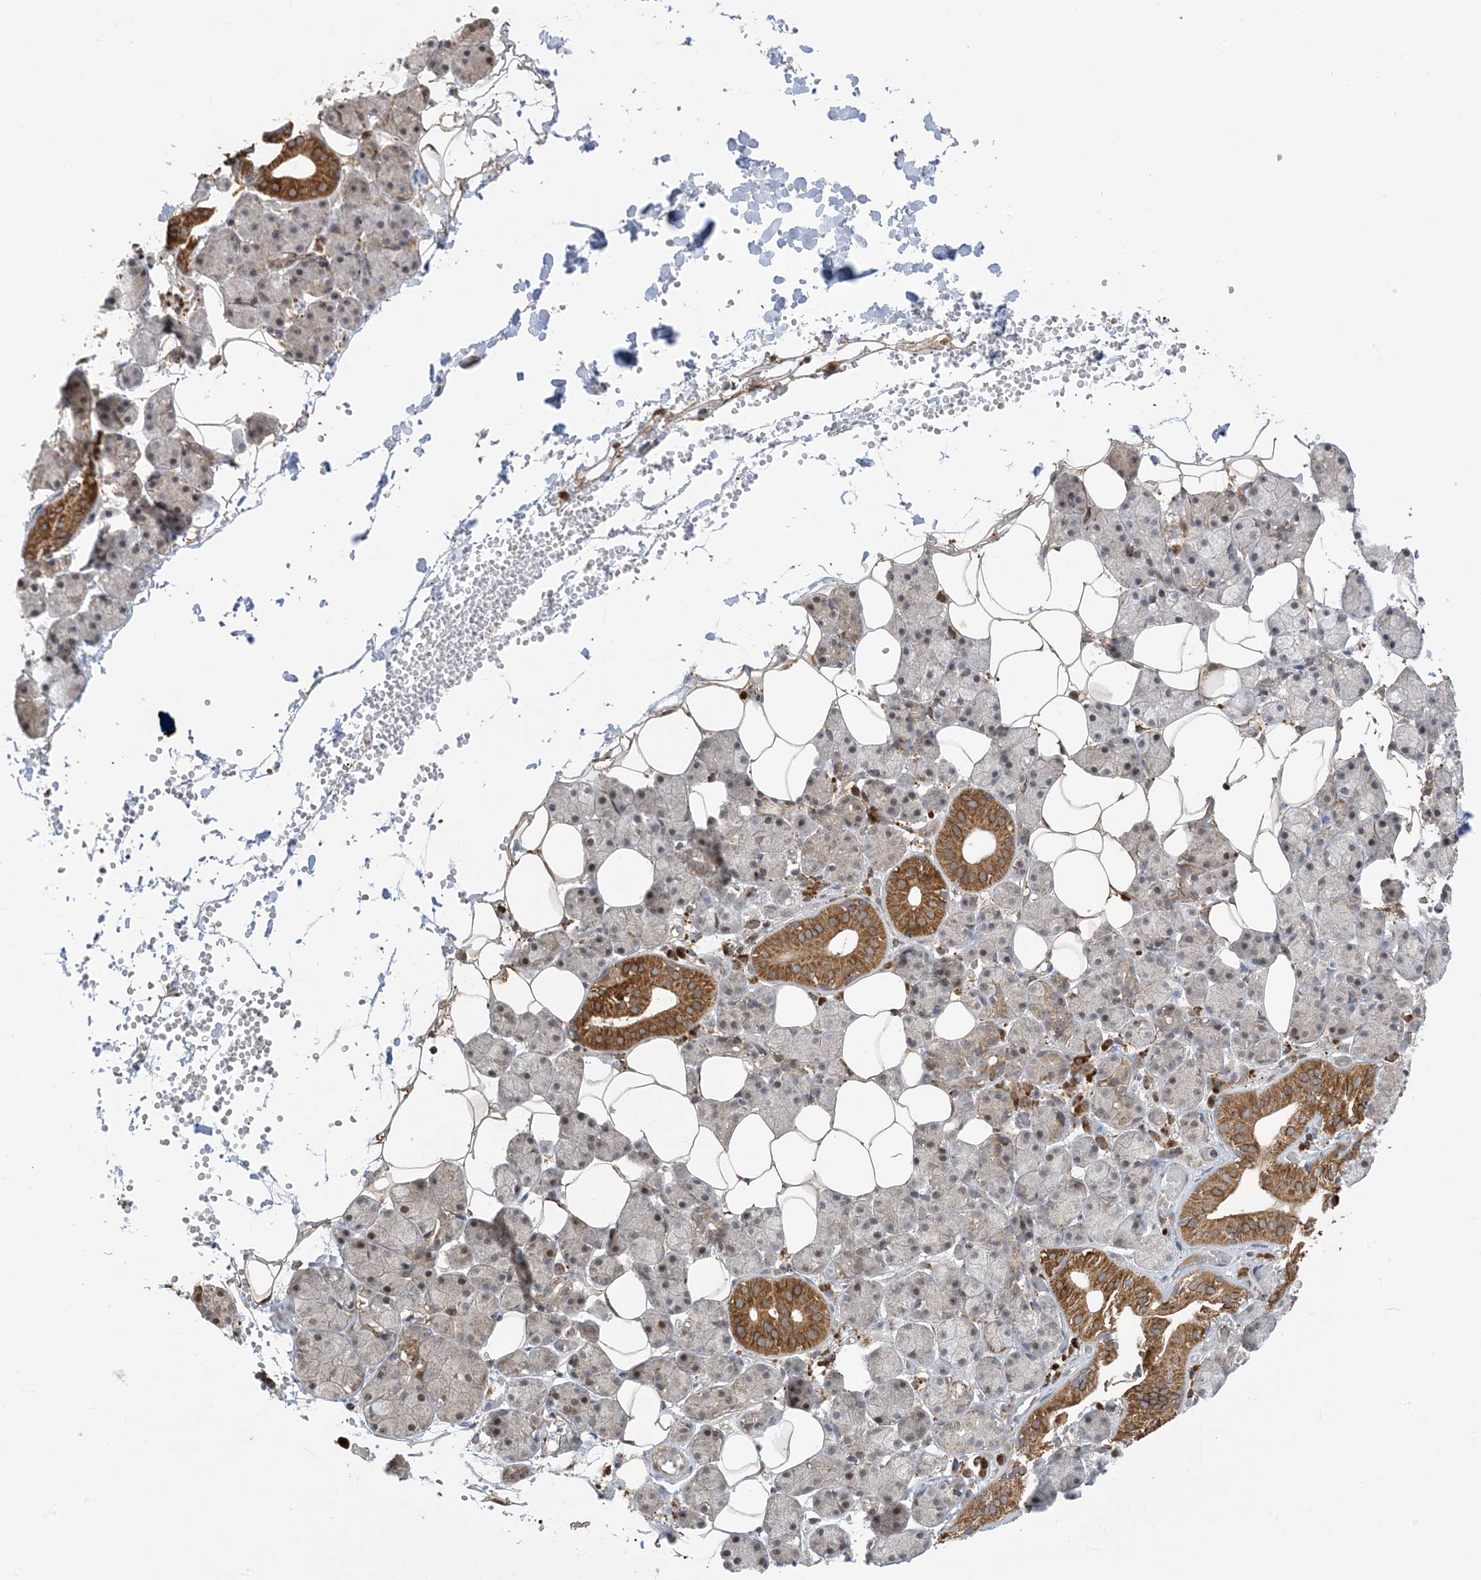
{"staining": {"intensity": "moderate", "quantity": "25%-75%", "location": "cytoplasmic/membranous"}, "tissue": "salivary gland", "cell_type": "Glandular cells", "image_type": "normal", "snomed": [{"axis": "morphology", "description": "Normal tissue, NOS"}, {"axis": "topography", "description": "Salivary gland"}], "caption": "Salivary gland stained for a protein demonstrates moderate cytoplasmic/membranous positivity in glandular cells.", "gene": "MAPKBP1", "patient": {"sex": "female", "age": 33}}